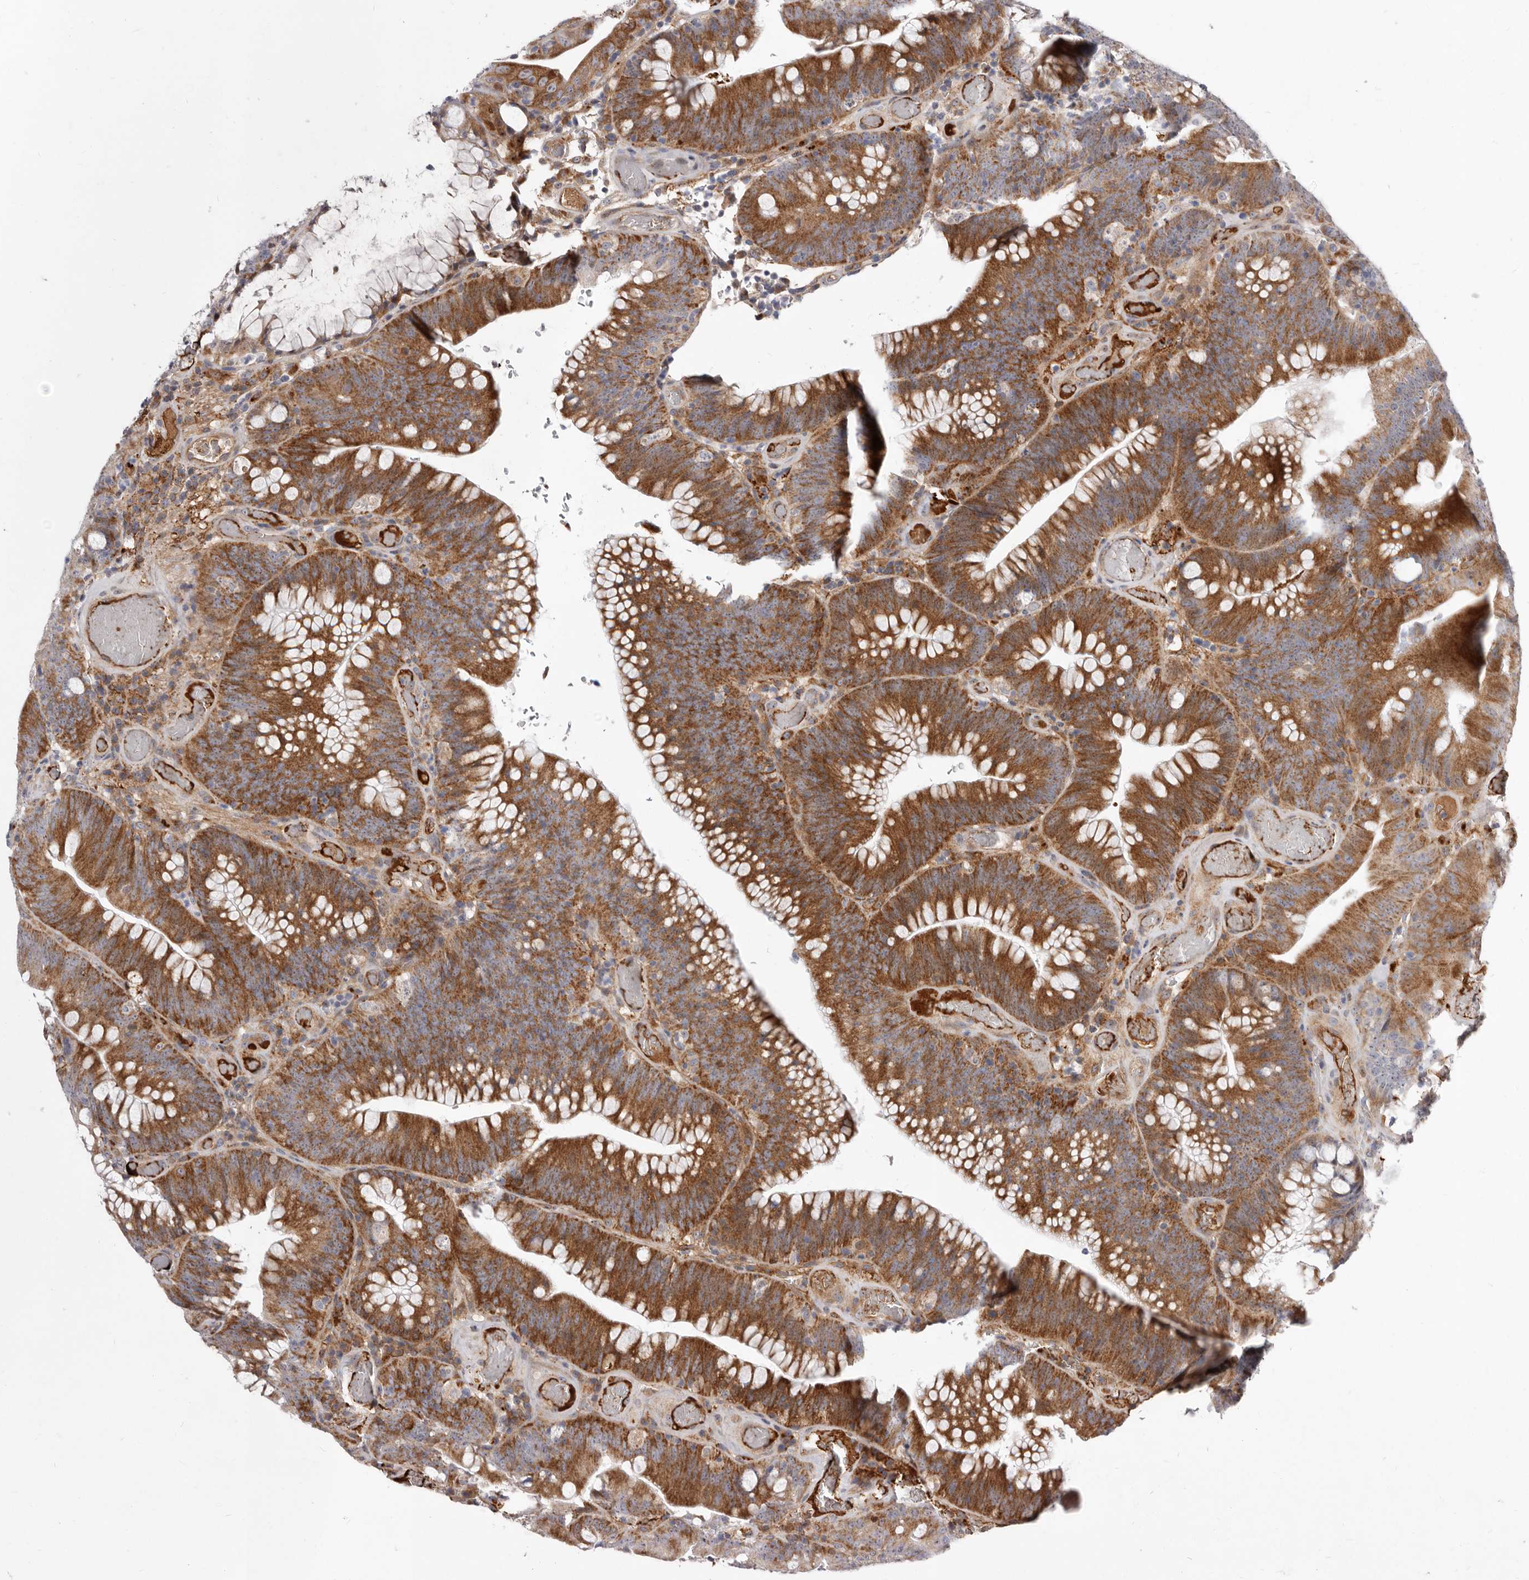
{"staining": {"intensity": "strong", "quantity": ">75%", "location": "cytoplasmic/membranous"}, "tissue": "colorectal cancer", "cell_type": "Tumor cells", "image_type": "cancer", "snomed": [{"axis": "morphology", "description": "Normal tissue, NOS"}, {"axis": "topography", "description": "Colon"}], "caption": "Immunohistochemical staining of human colorectal cancer exhibits strong cytoplasmic/membranous protein expression in approximately >75% of tumor cells.", "gene": "NUBPL", "patient": {"sex": "female", "age": 82}}